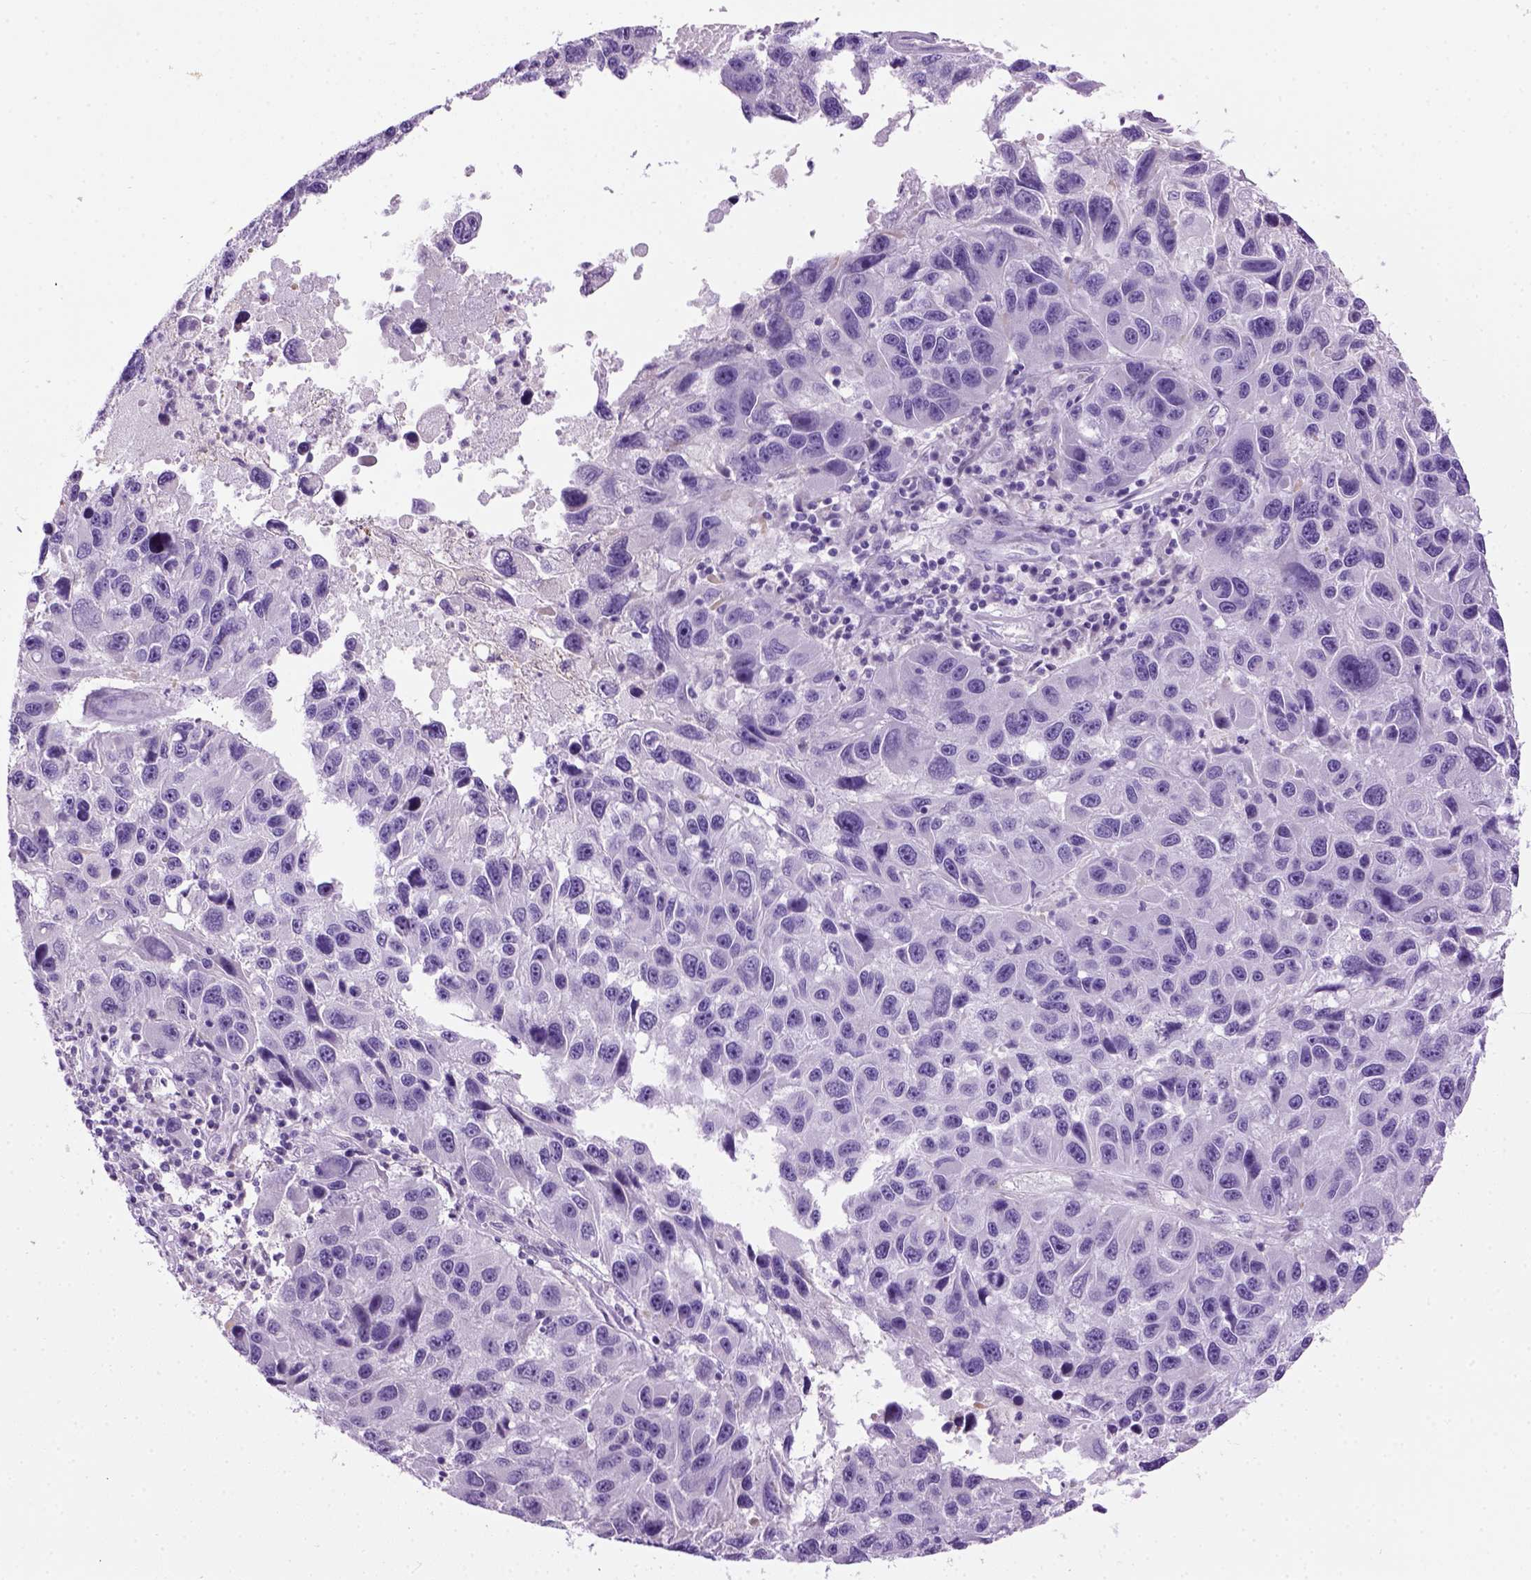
{"staining": {"intensity": "negative", "quantity": "none", "location": "none"}, "tissue": "melanoma", "cell_type": "Tumor cells", "image_type": "cancer", "snomed": [{"axis": "morphology", "description": "Malignant melanoma, NOS"}, {"axis": "topography", "description": "Skin"}], "caption": "Immunohistochemistry micrograph of melanoma stained for a protein (brown), which reveals no staining in tumor cells.", "gene": "GABRB2", "patient": {"sex": "male", "age": 53}}